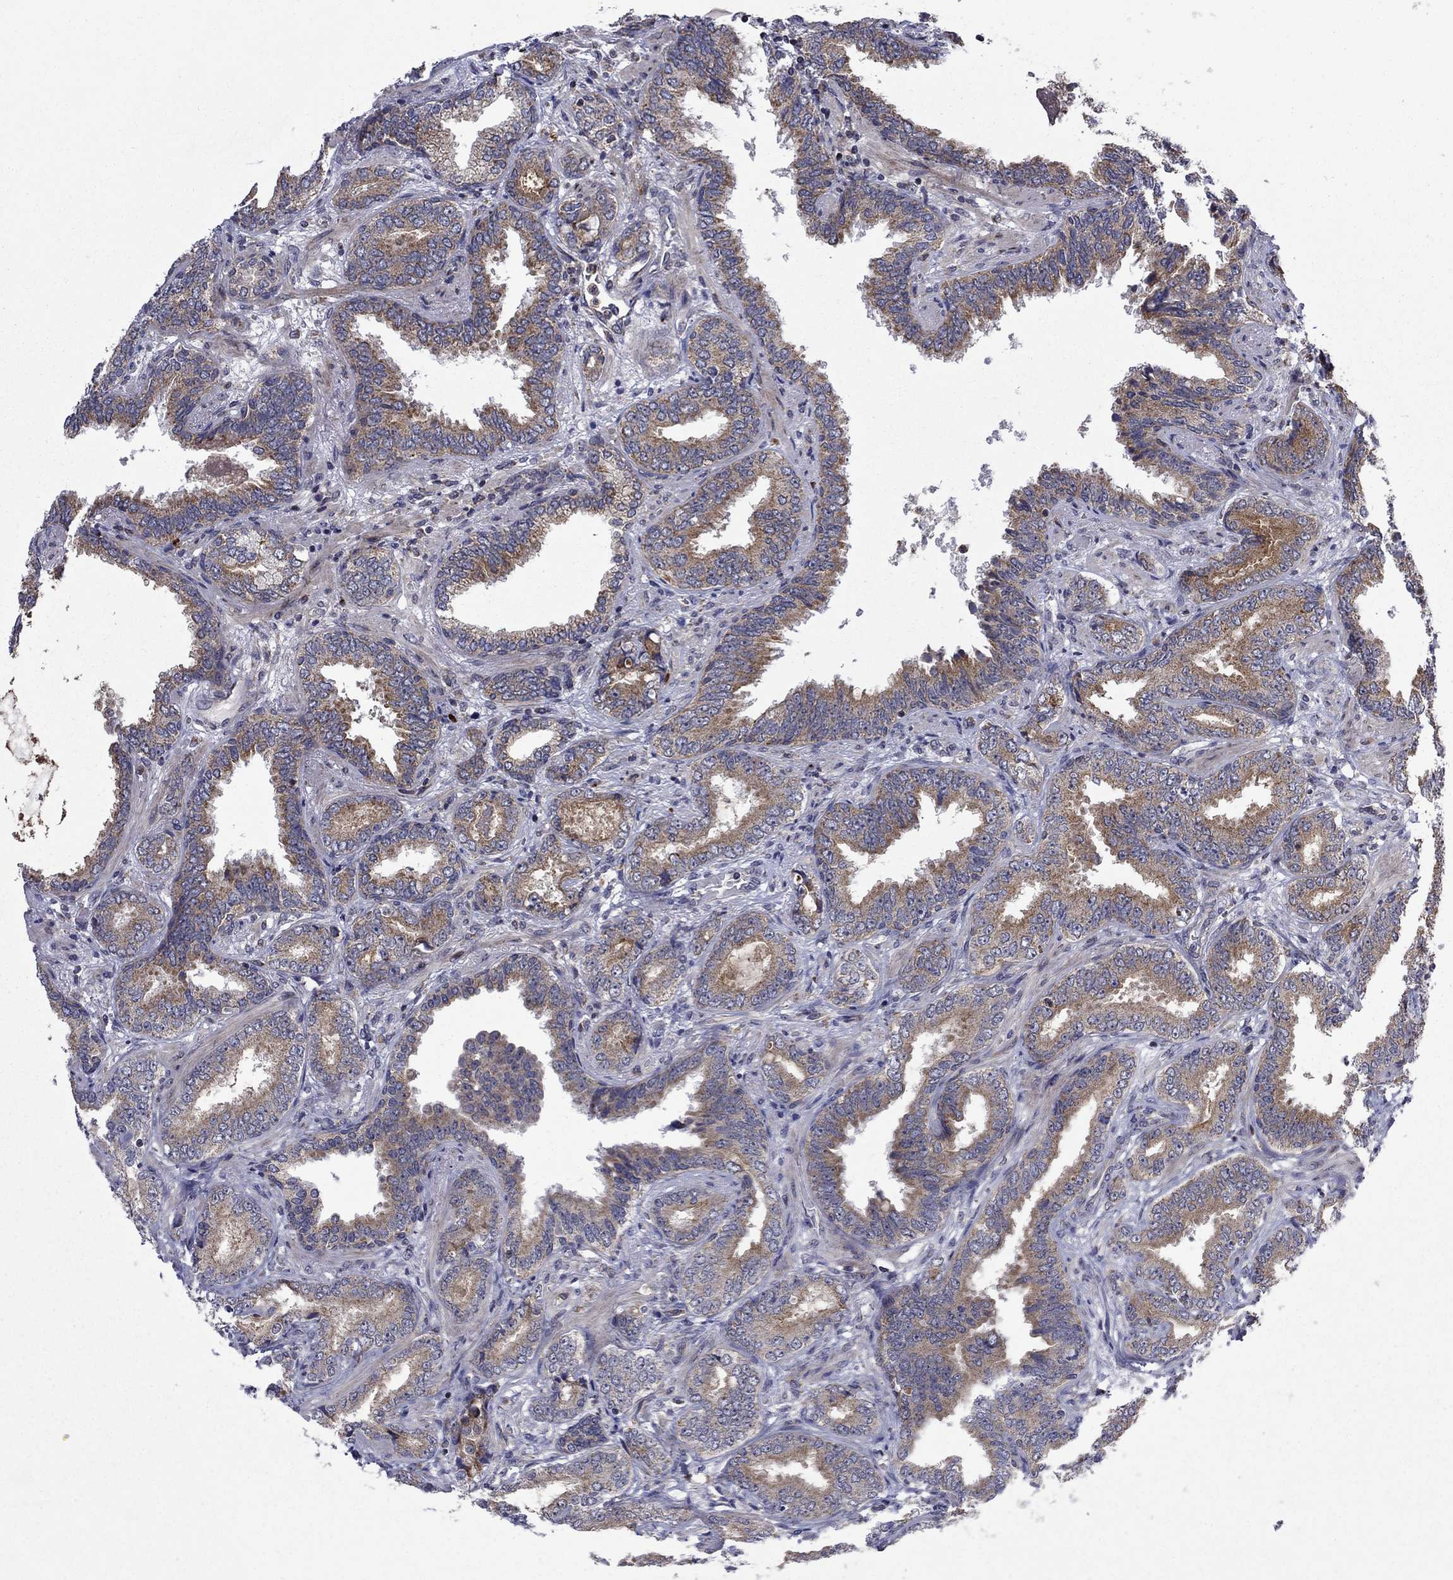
{"staining": {"intensity": "moderate", "quantity": "25%-75%", "location": "cytoplasmic/membranous"}, "tissue": "prostate cancer", "cell_type": "Tumor cells", "image_type": "cancer", "snomed": [{"axis": "morphology", "description": "Adenocarcinoma, Low grade"}, {"axis": "topography", "description": "Prostate"}], "caption": "Prostate cancer stained with immunohistochemistry (IHC) shows moderate cytoplasmic/membranous staining in about 25%-75% of tumor cells.", "gene": "DOP1B", "patient": {"sex": "male", "age": 68}}